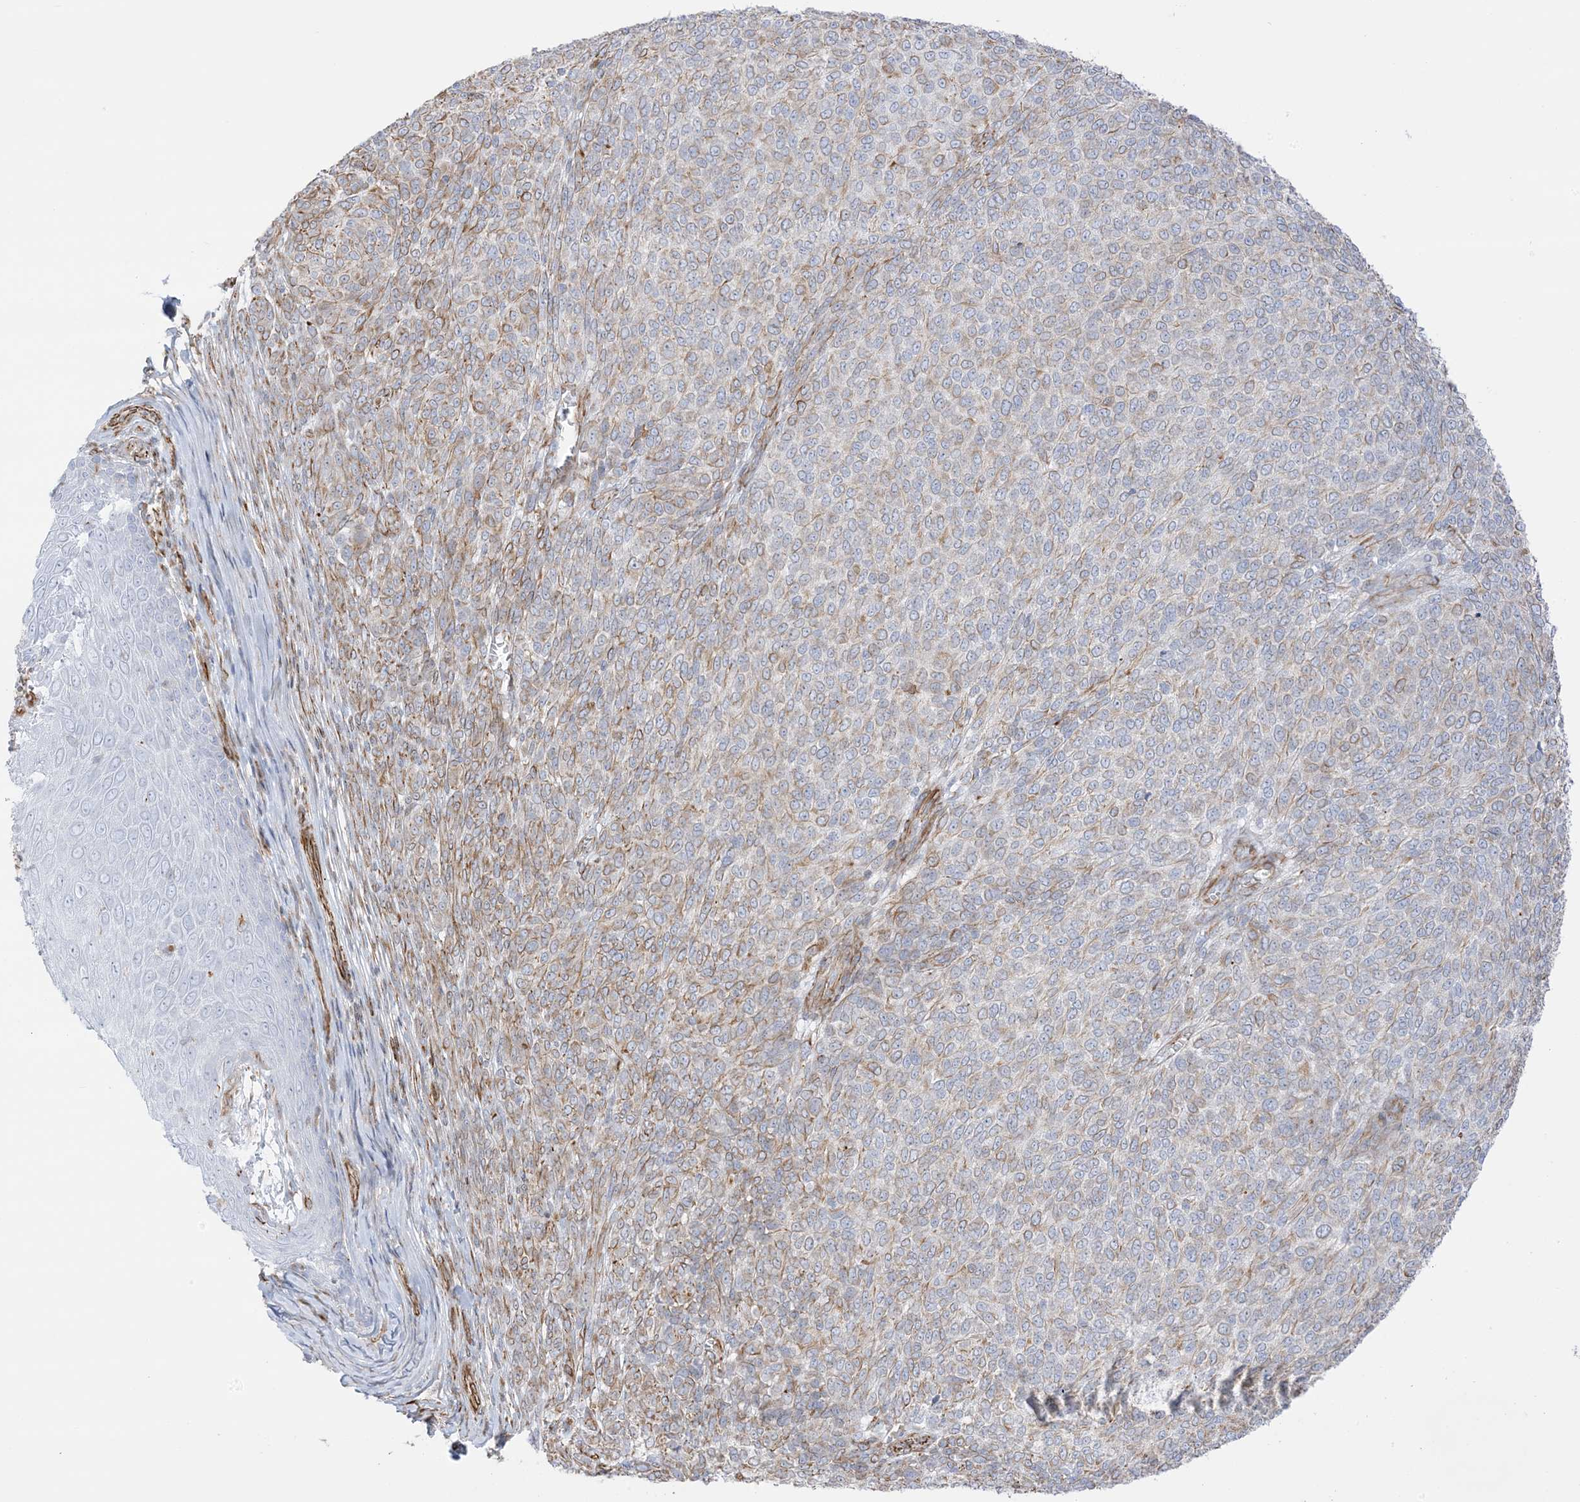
{"staining": {"intensity": "moderate", "quantity": "25%-75%", "location": "cytoplasmic/membranous"}, "tissue": "melanoma", "cell_type": "Tumor cells", "image_type": "cancer", "snomed": [{"axis": "morphology", "description": "Malignant melanoma, NOS"}, {"axis": "topography", "description": "Skin"}], "caption": "DAB (3,3'-diaminobenzidine) immunohistochemical staining of malignant melanoma reveals moderate cytoplasmic/membranous protein staining in approximately 25%-75% of tumor cells.", "gene": "PID1", "patient": {"sex": "male", "age": 49}}